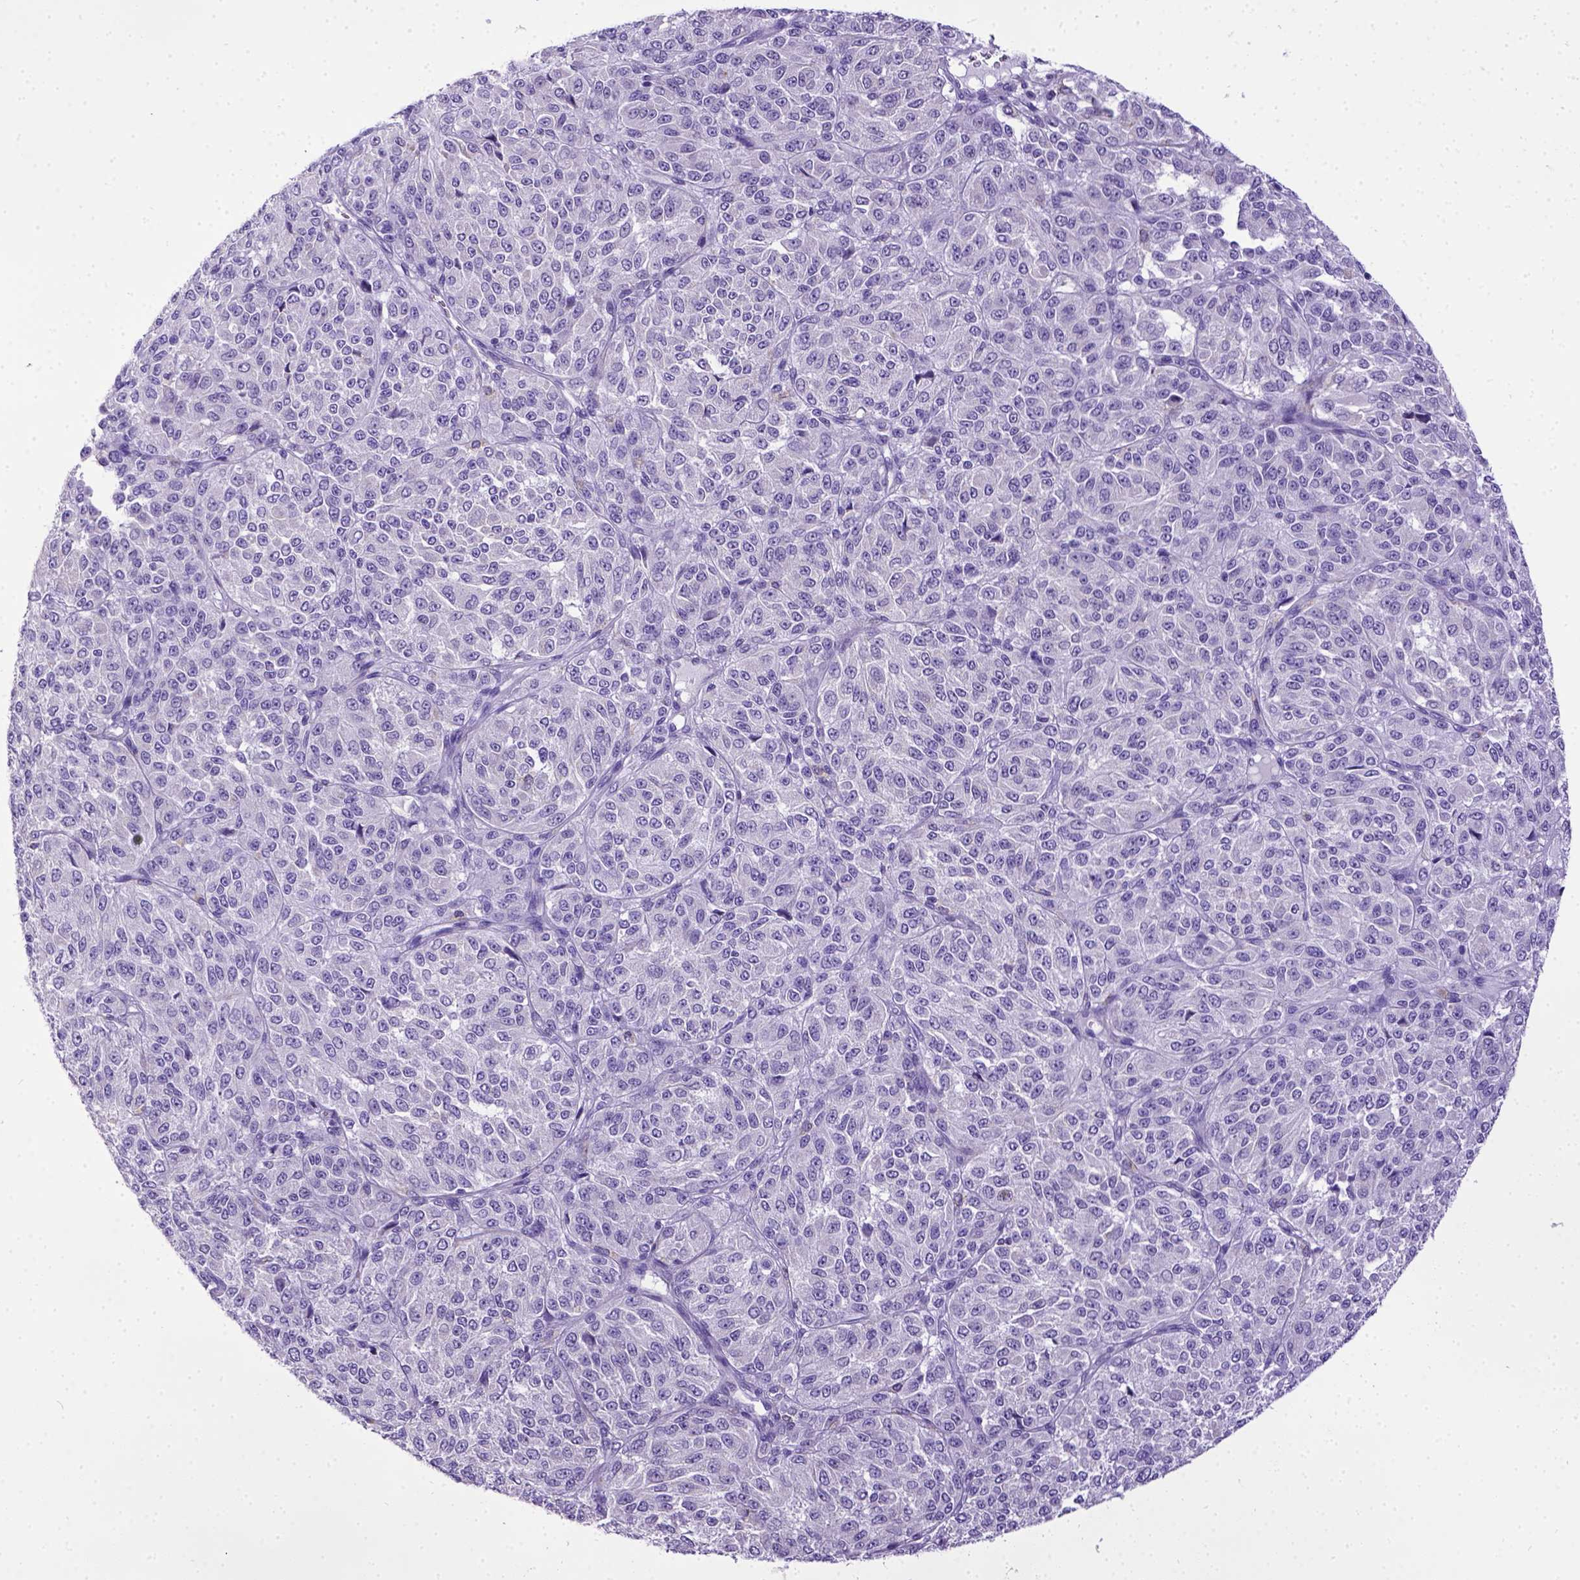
{"staining": {"intensity": "negative", "quantity": "none", "location": "none"}, "tissue": "melanoma", "cell_type": "Tumor cells", "image_type": "cancer", "snomed": [{"axis": "morphology", "description": "Malignant melanoma, Metastatic site"}, {"axis": "topography", "description": "Brain"}], "caption": "High power microscopy micrograph of an IHC histopathology image of malignant melanoma (metastatic site), revealing no significant expression in tumor cells.", "gene": "SPEF1", "patient": {"sex": "female", "age": 56}}